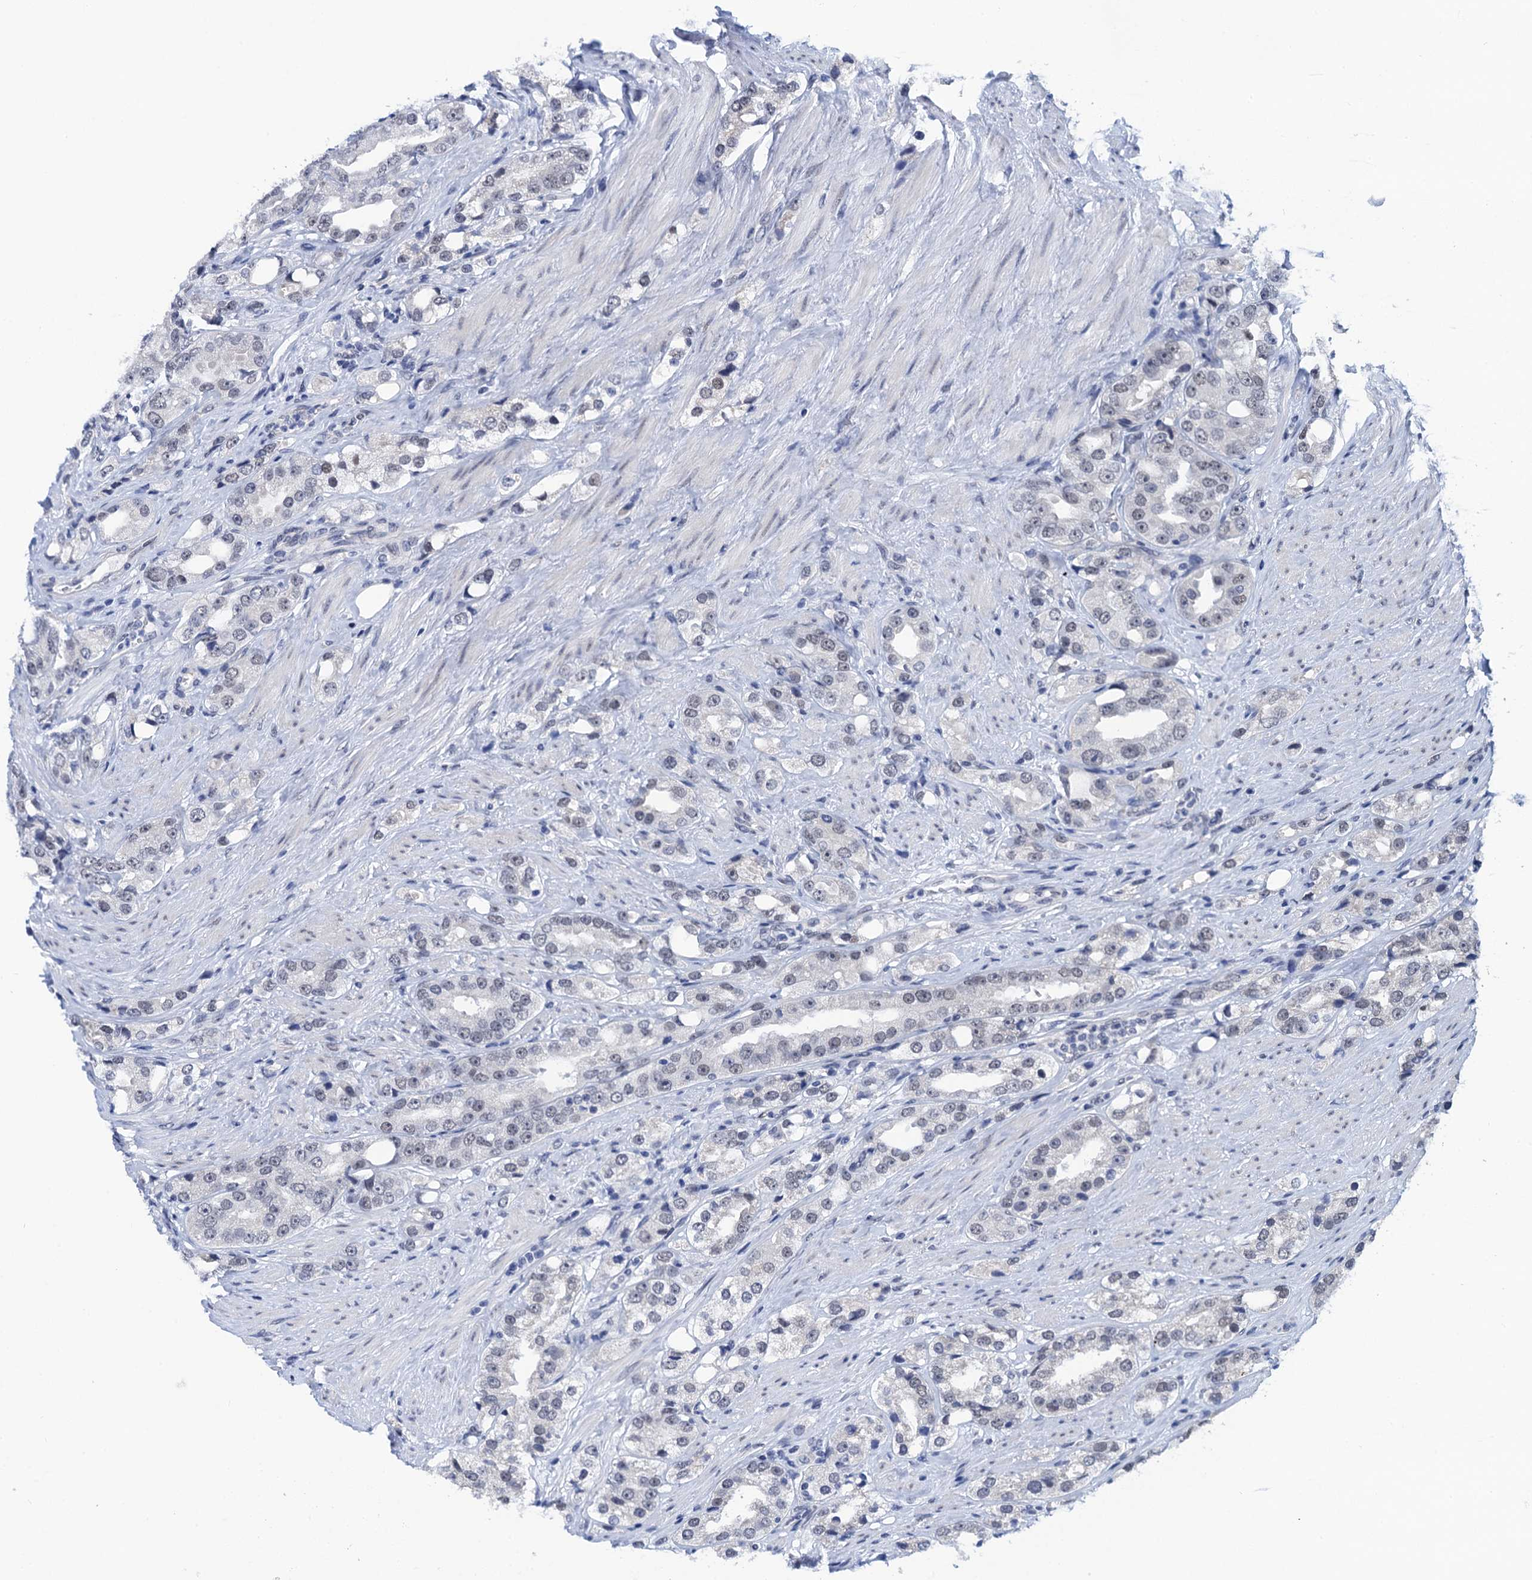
{"staining": {"intensity": "negative", "quantity": "none", "location": "none"}, "tissue": "prostate cancer", "cell_type": "Tumor cells", "image_type": "cancer", "snomed": [{"axis": "morphology", "description": "Adenocarcinoma, NOS"}, {"axis": "topography", "description": "Prostate"}], "caption": "Tumor cells show no significant positivity in prostate cancer. The staining is performed using DAB (3,3'-diaminobenzidine) brown chromogen with nuclei counter-stained in using hematoxylin.", "gene": "C16orf87", "patient": {"sex": "male", "age": 79}}